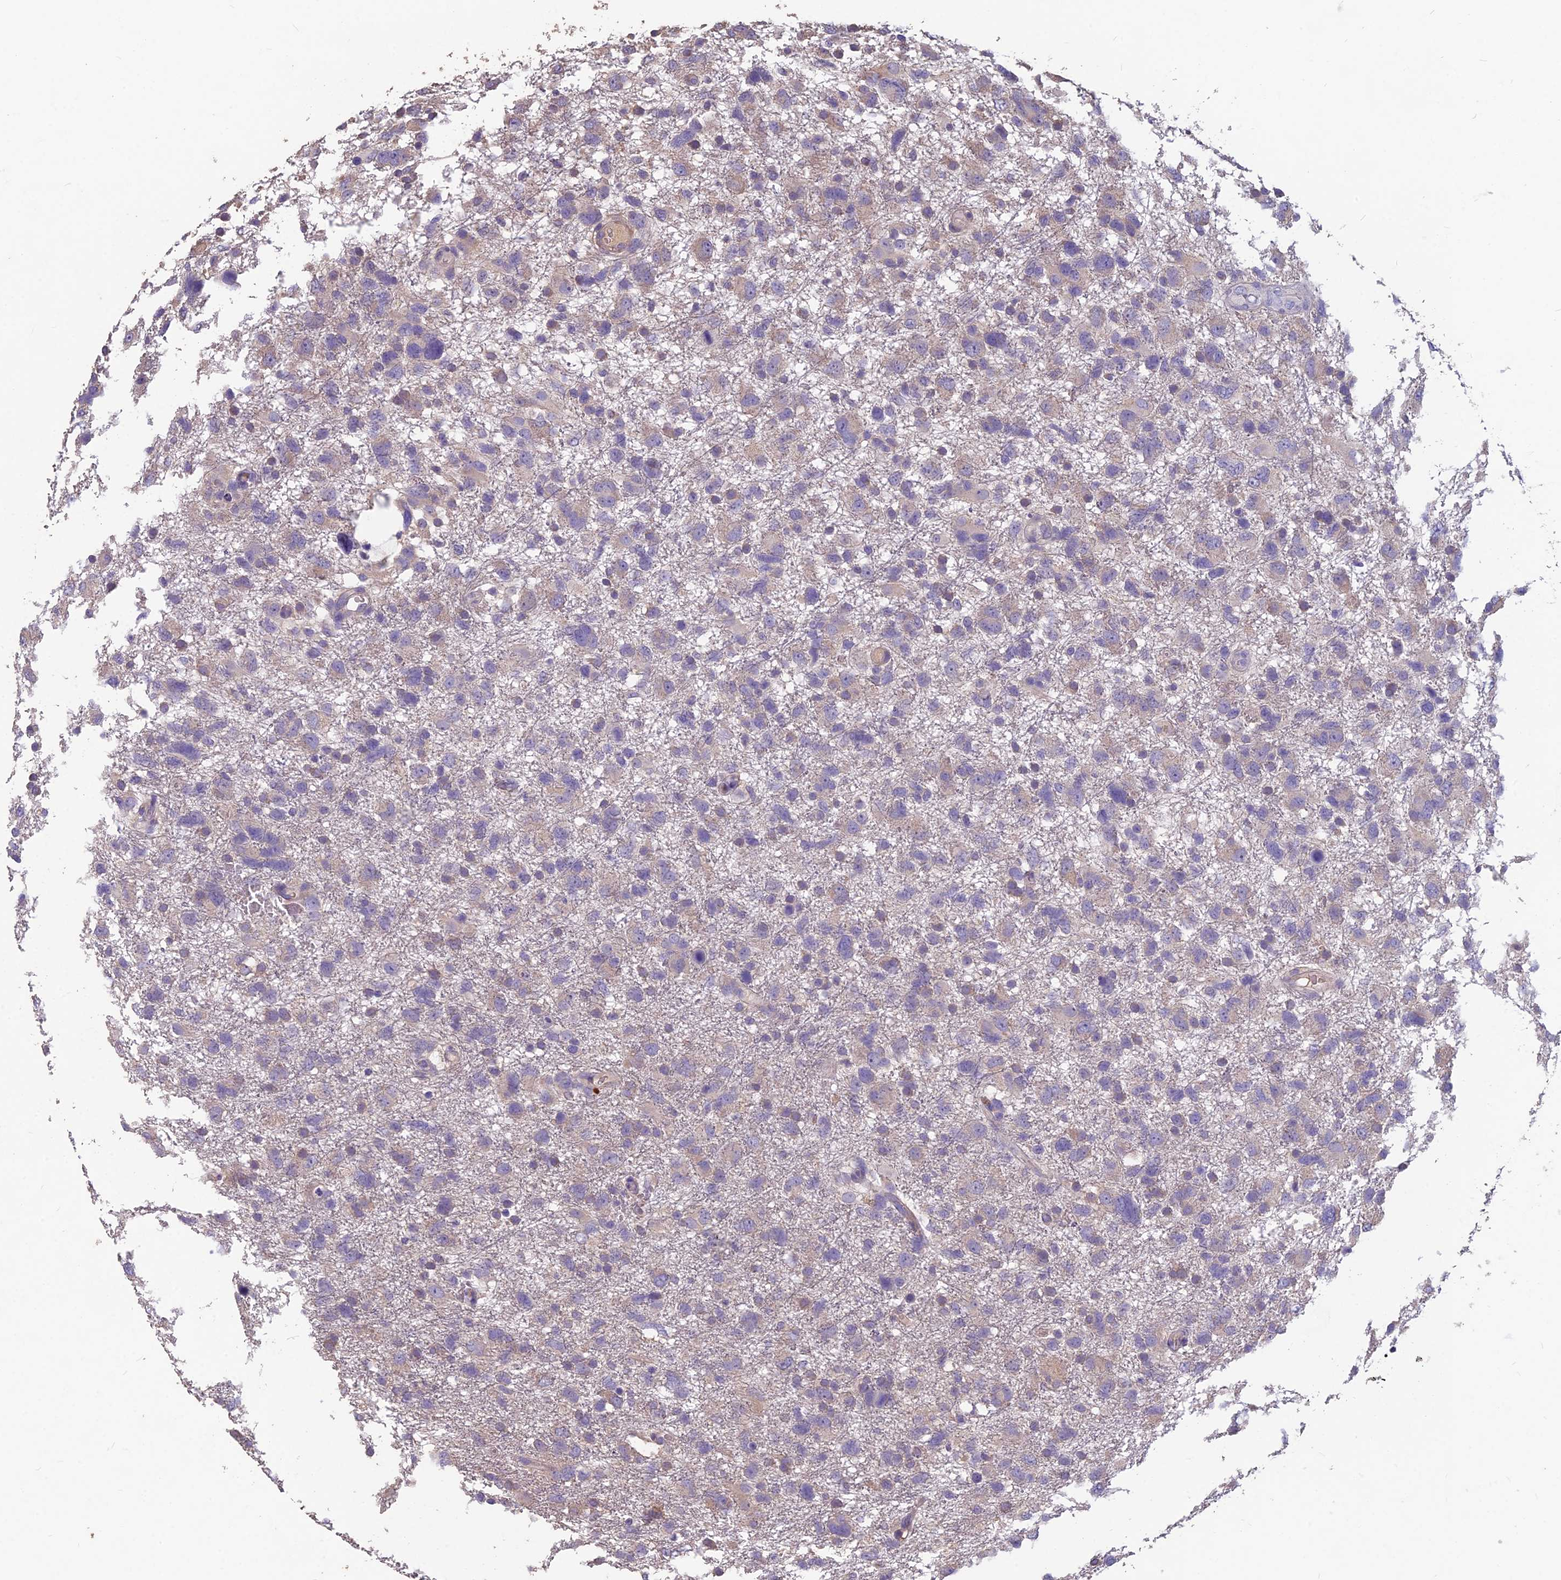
{"staining": {"intensity": "weak", "quantity": "<25%", "location": "cytoplasmic/membranous"}, "tissue": "glioma", "cell_type": "Tumor cells", "image_type": "cancer", "snomed": [{"axis": "morphology", "description": "Glioma, malignant, High grade"}, {"axis": "topography", "description": "Brain"}], "caption": "A histopathology image of human glioma is negative for staining in tumor cells.", "gene": "CEACAM16", "patient": {"sex": "male", "age": 61}}